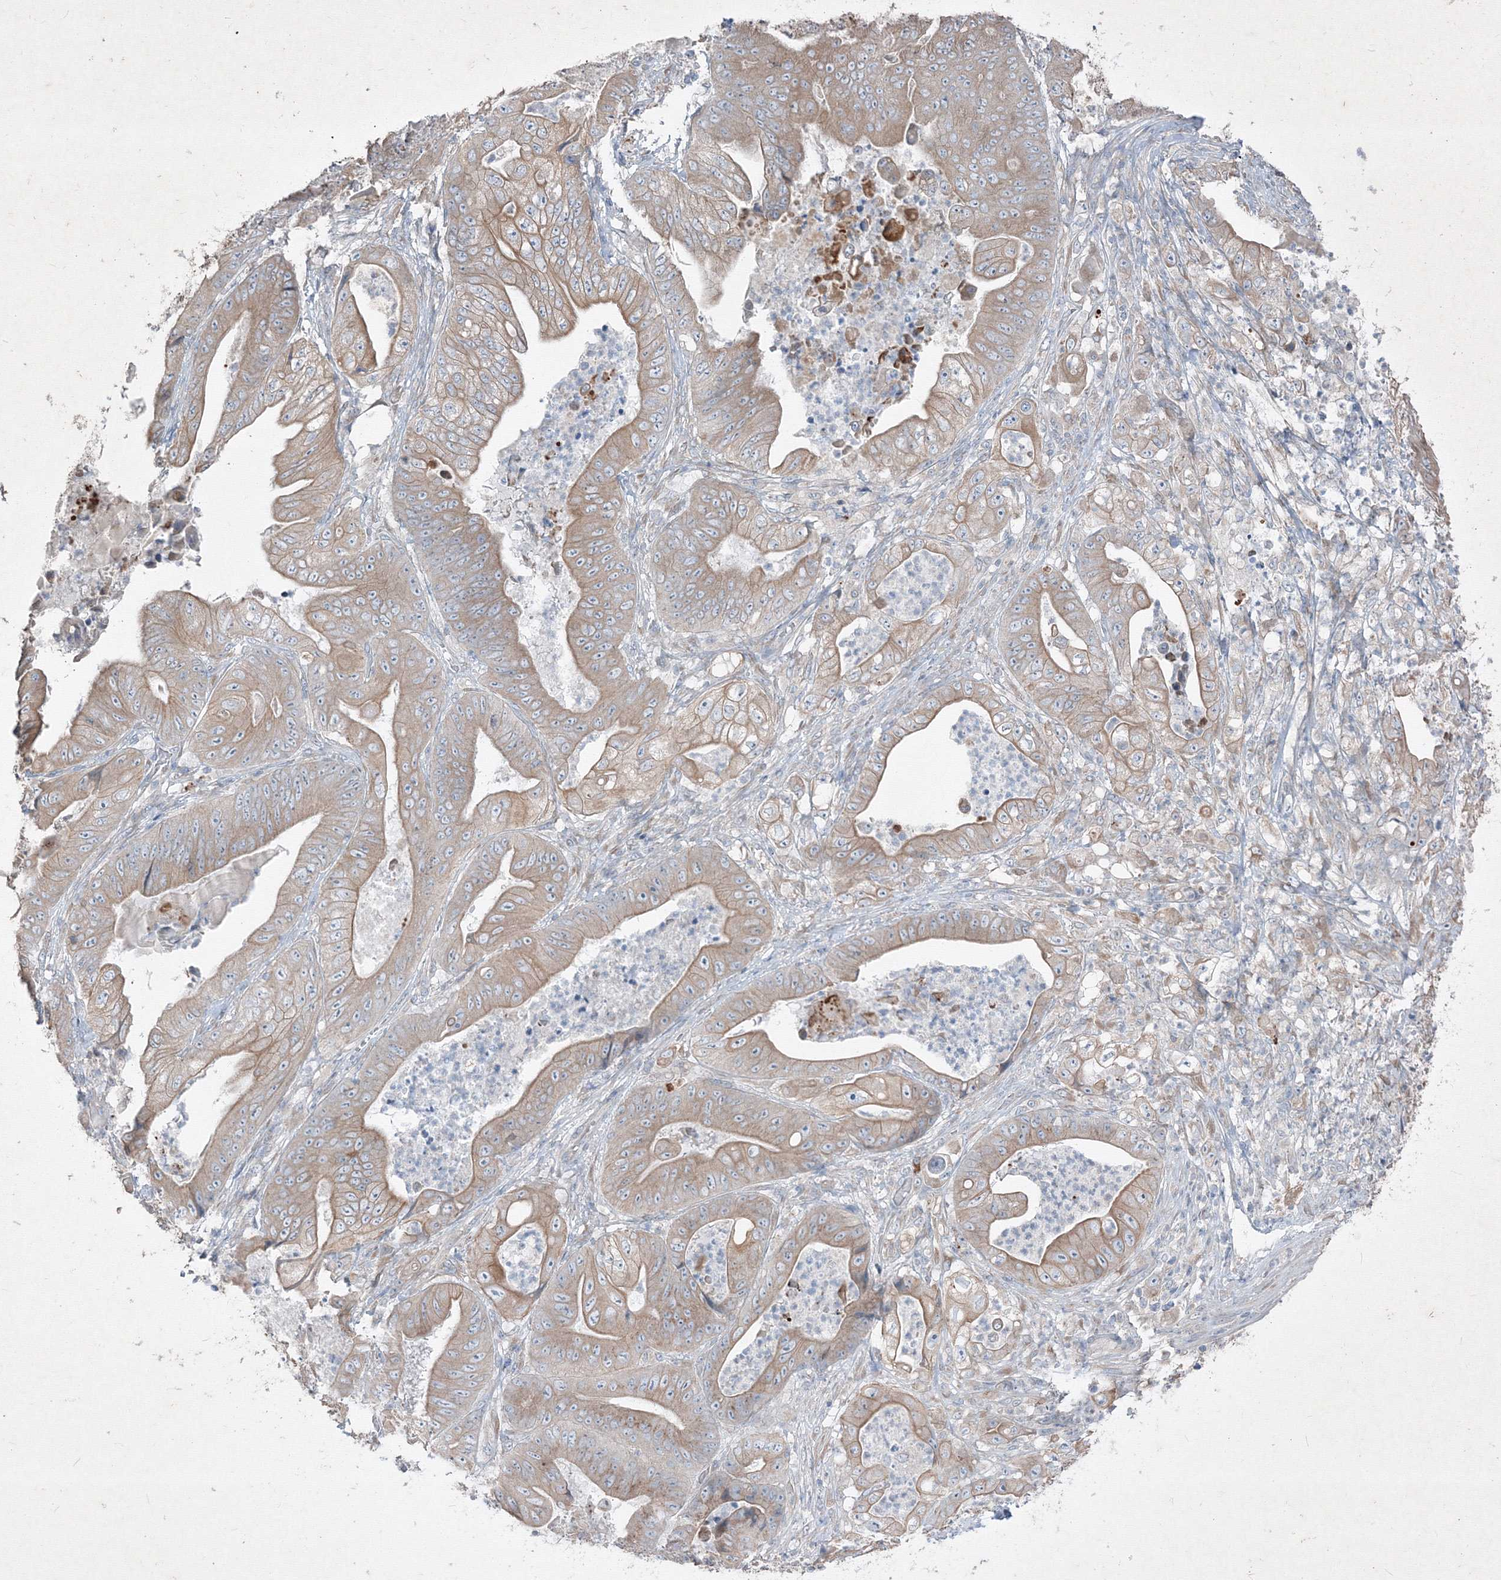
{"staining": {"intensity": "moderate", "quantity": ">75%", "location": "cytoplasmic/membranous"}, "tissue": "stomach cancer", "cell_type": "Tumor cells", "image_type": "cancer", "snomed": [{"axis": "morphology", "description": "Adenocarcinoma, NOS"}, {"axis": "topography", "description": "Stomach"}], "caption": "About >75% of tumor cells in stomach cancer (adenocarcinoma) display moderate cytoplasmic/membranous protein expression as visualized by brown immunohistochemical staining.", "gene": "IFNAR1", "patient": {"sex": "female", "age": 73}}